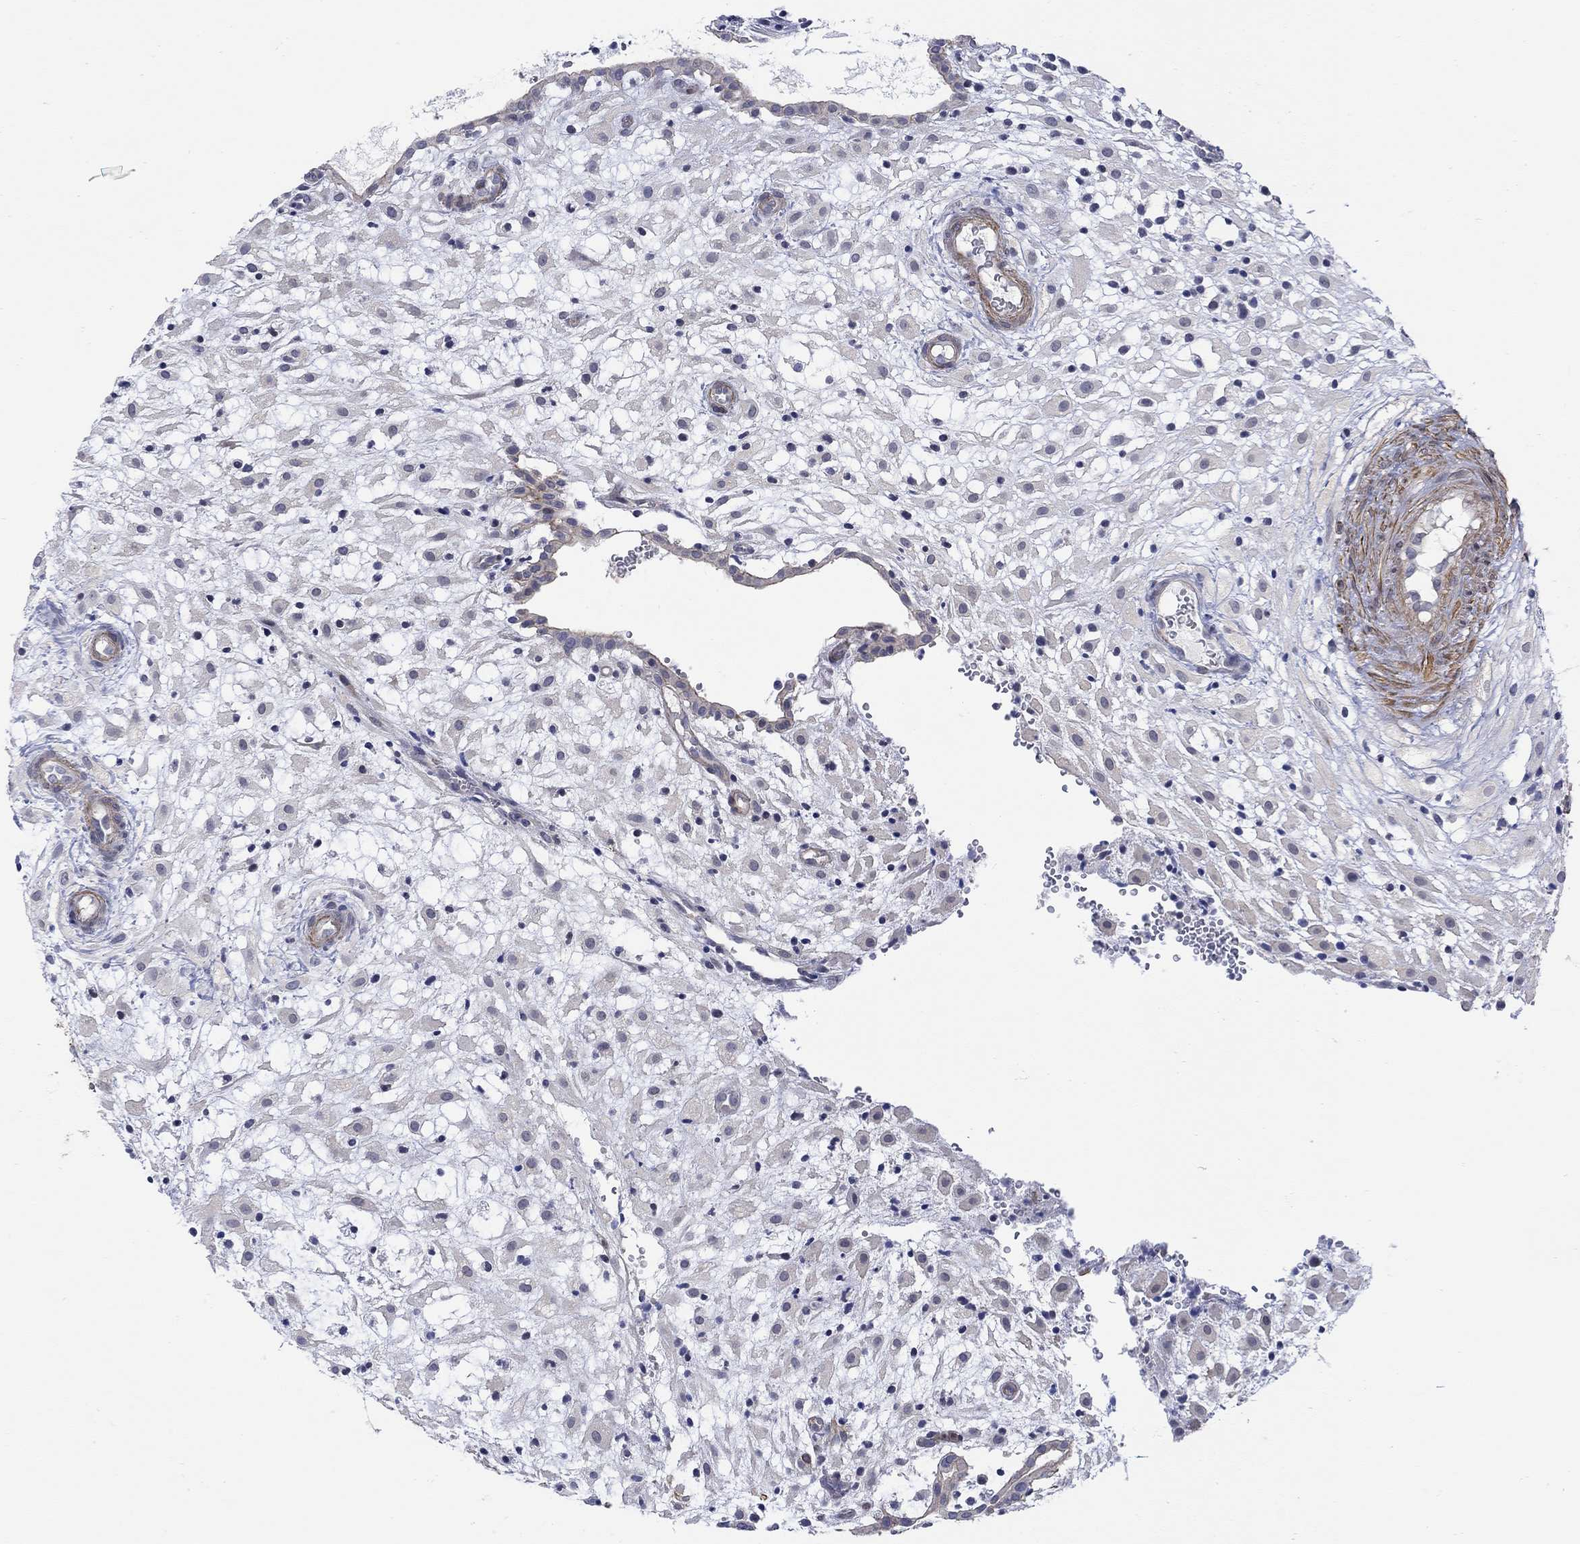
{"staining": {"intensity": "negative", "quantity": "none", "location": "none"}, "tissue": "placenta", "cell_type": "Decidual cells", "image_type": "normal", "snomed": [{"axis": "morphology", "description": "Normal tissue, NOS"}, {"axis": "topography", "description": "Placenta"}], "caption": "This is an immunohistochemistry (IHC) image of normal placenta. There is no positivity in decidual cells.", "gene": "SCN7A", "patient": {"sex": "female", "age": 24}}